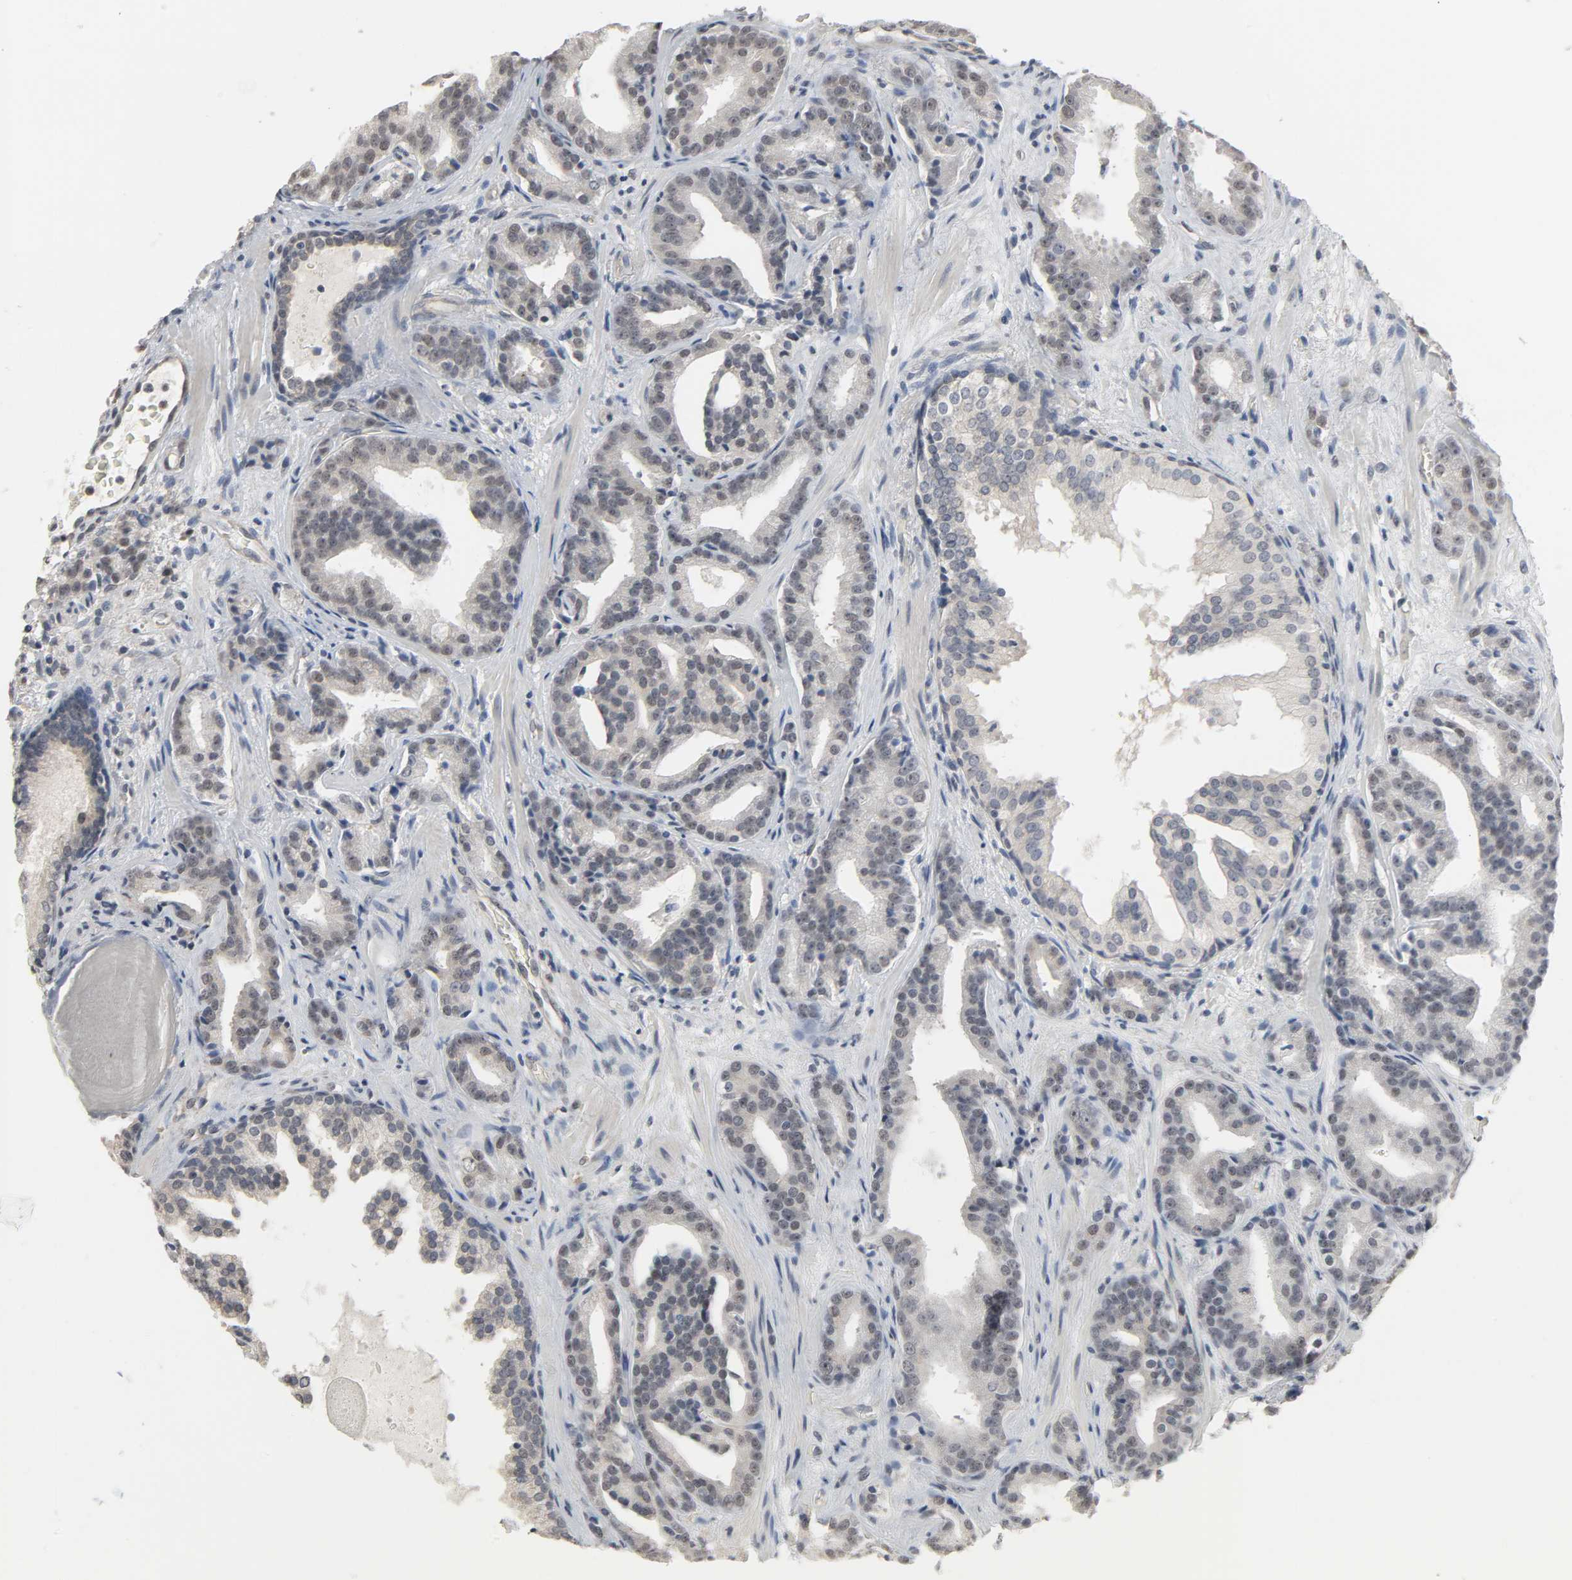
{"staining": {"intensity": "negative", "quantity": "none", "location": "none"}, "tissue": "prostate cancer", "cell_type": "Tumor cells", "image_type": "cancer", "snomed": [{"axis": "morphology", "description": "Adenocarcinoma, Low grade"}, {"axis": "topography", "description": "Prostate"}], "caption": "High power microscopy image of an IHC micrograph of prostate cancer (low-grade adenocarcinoma), revealing no significant positivity in tumor cells.", "gene": "ACSS2", "patient": {"sex": "male", "age": 63}}